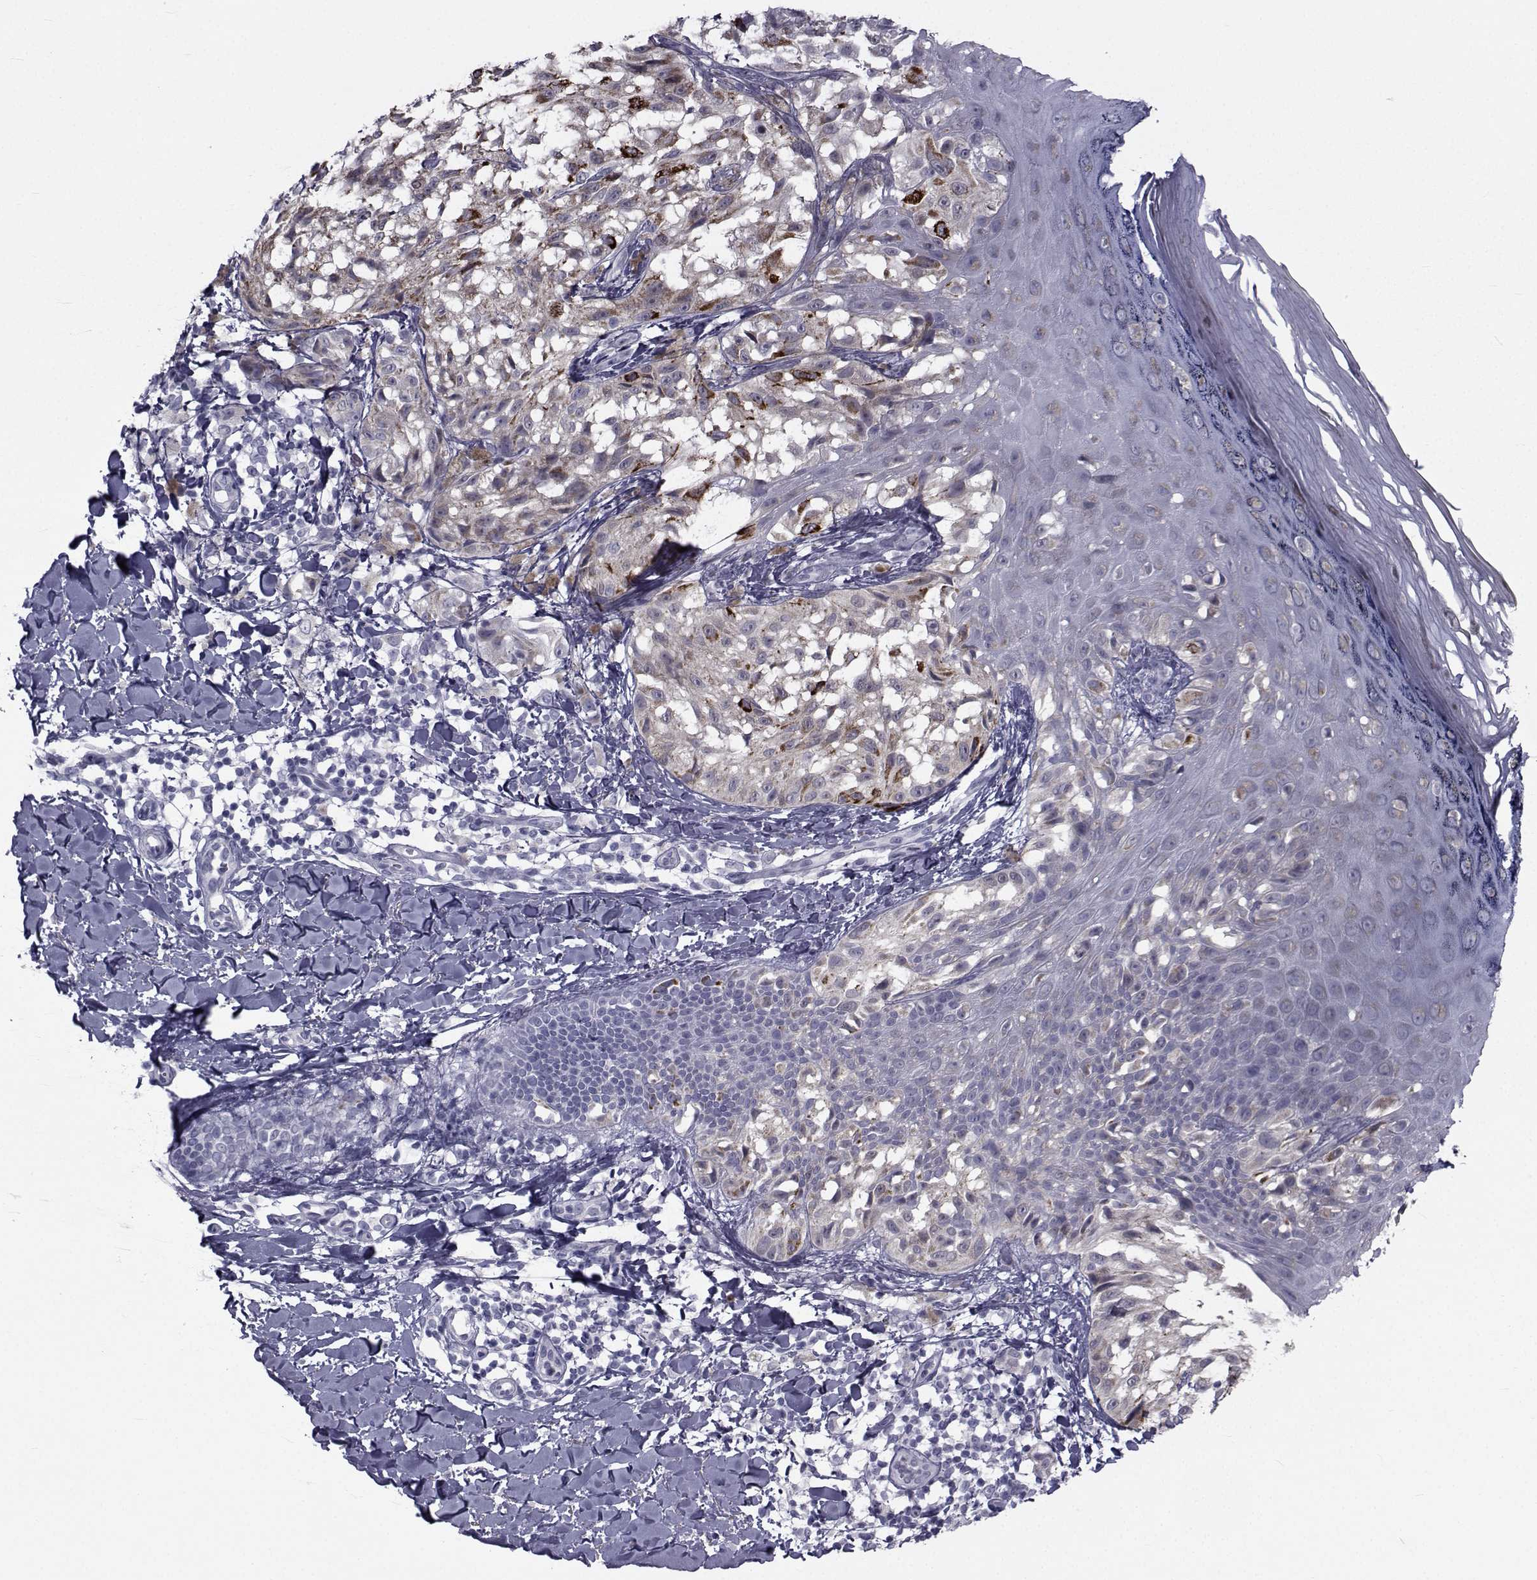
{"staining": {"intensity": "negative", "quantity": "none", "location": "none"}, "tissue": "melanoma", "cell_type": "Tumor cells", "image_type": "cancer", "snomed": [{"axis": "morphology", "description": "Malignant melanoma, NOS"}, {"axis": "topography", "description": "Skin"}], "caption": "Melanoma stained for a protein using immunohistochemistry (IHC) demonstrates no staining tumor cells.", "gene": "FDXR", "patient": {"sex": "male", "age": 36}}